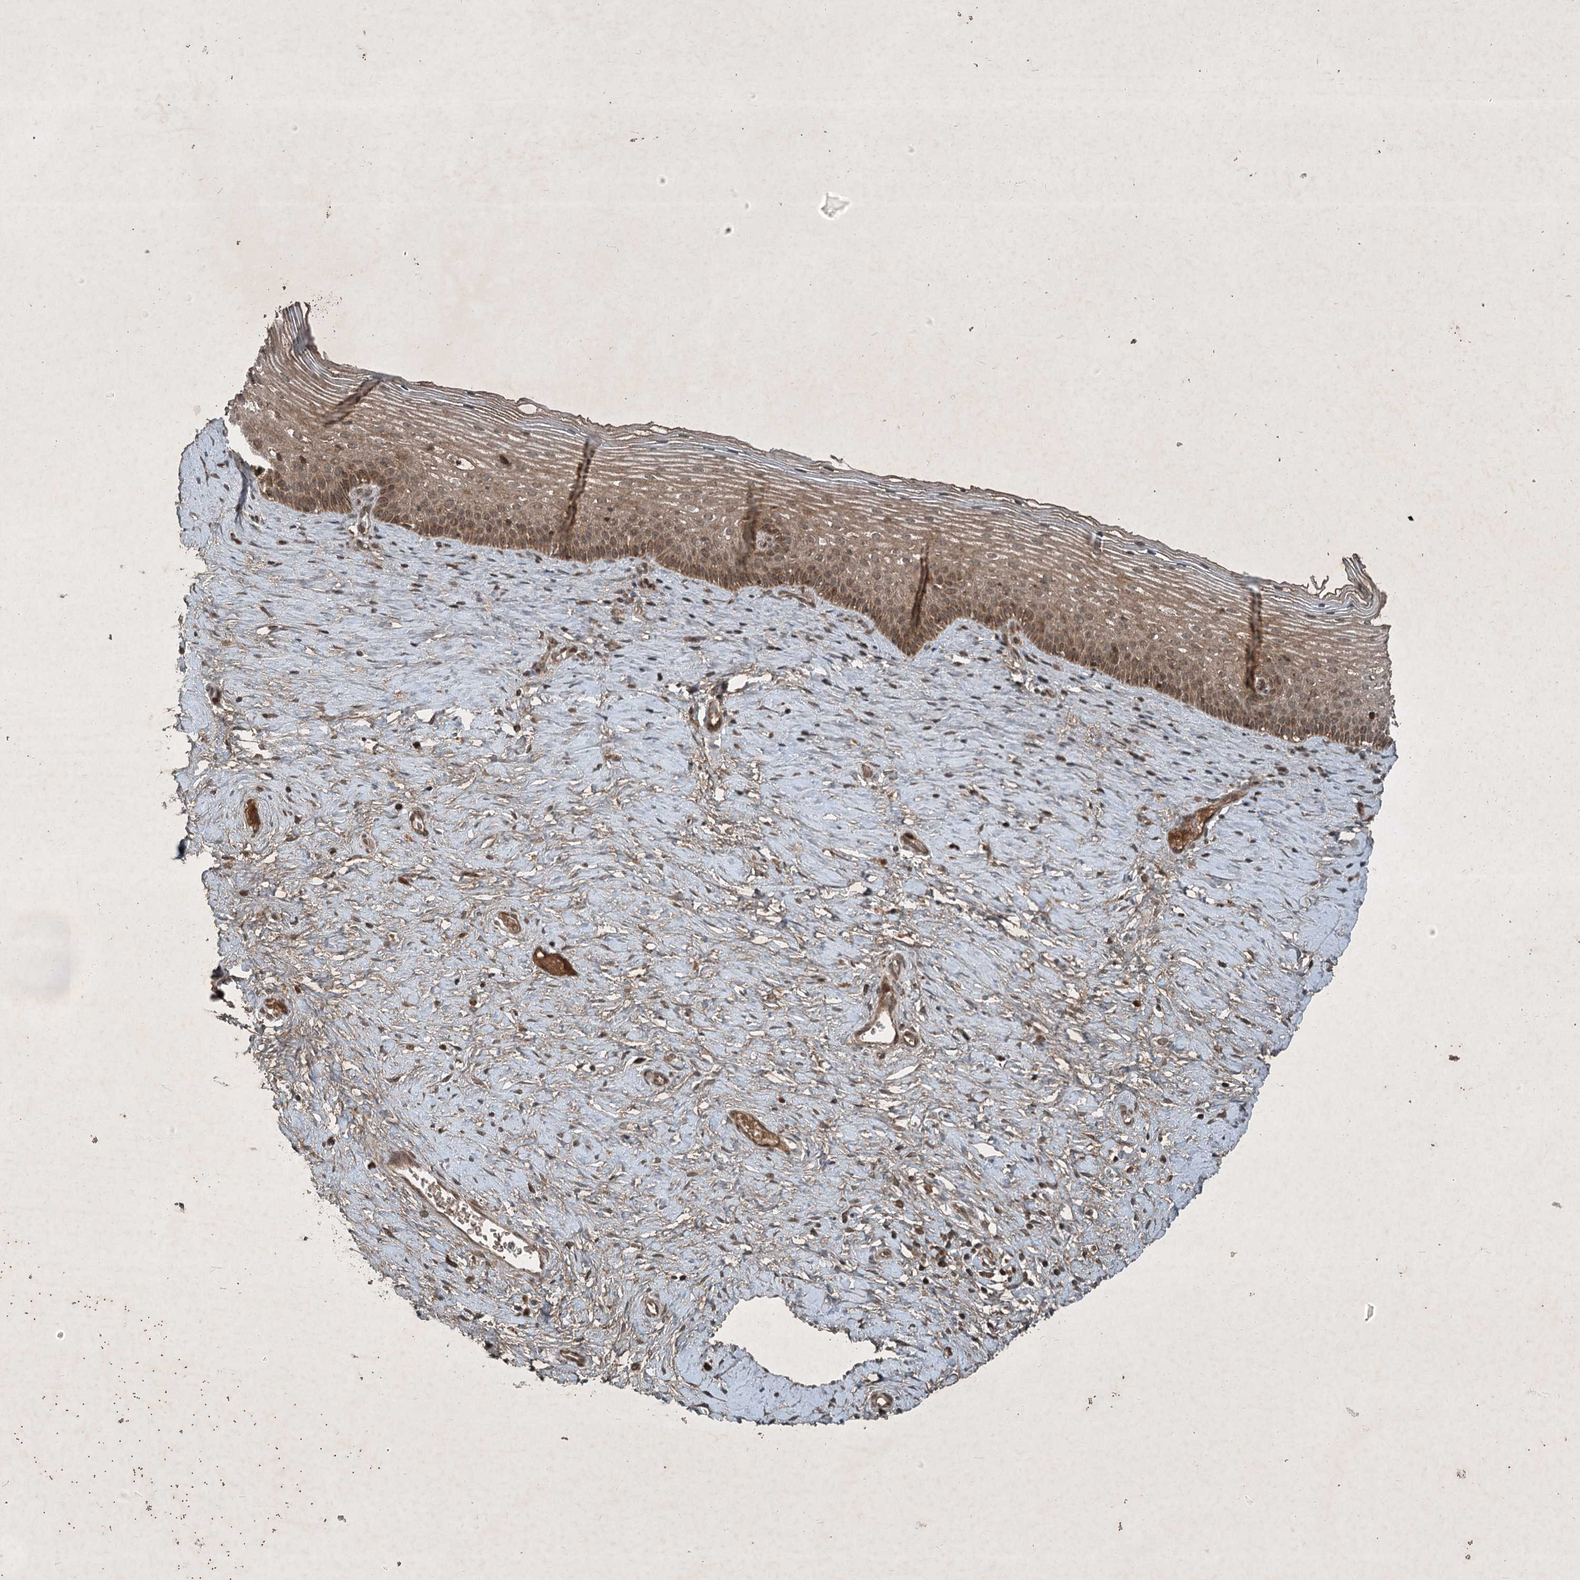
{"staining": {"intensity": "moderate", "quantity": ">75%", "location": "cytoplasmic/membranous,nuclear"}, "tissue": "cervix", "cell_type": "Glandular cells", "image_type": "normal", "snomed": [{"axis": "morphology", "description": "Normal tissue, NOS"}, {"axis": "topography", "description": "Cervix"}], "caption": "This micrograph demonstrates IHC staining of benign human cervix, with medium moderate cytoplasmic/membranous,nuclear staining in approximately >75% of glandular cells.", "gene": "UNC93A", "patient": {"sex": "female", "age": 33}}